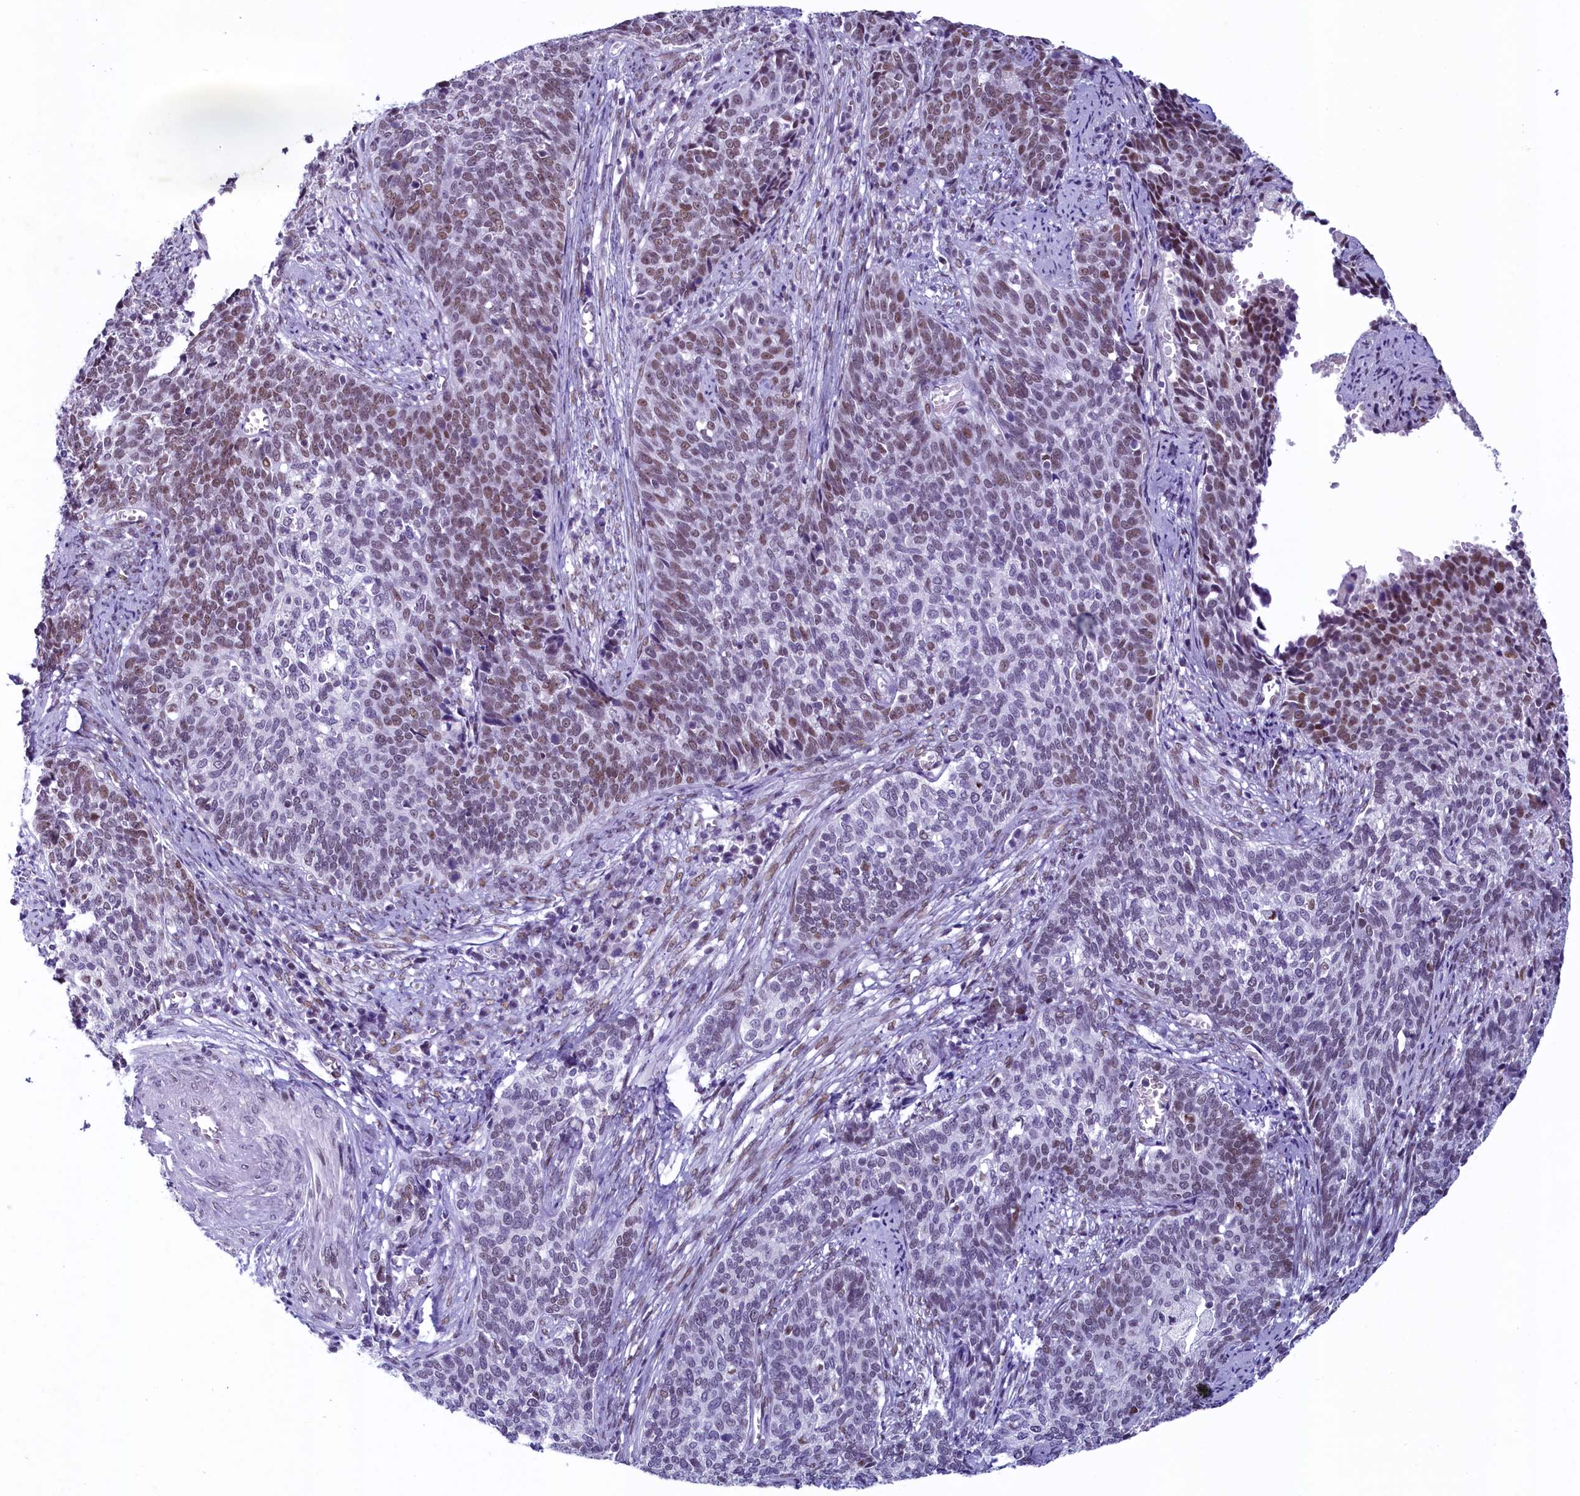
{"staining": {"intensity": "moderate", "quantity": "25%-75%", "location": "nuclear"}, "tissue": "cervical cancer", "cell_type": "Tumor cells", "image_type": "cancer", "snomed": [{"axis": "morphology", "description": "Squamous cell carcinoma, NOS"}, {"axis": "topography", "description": "Cervix"}], "caption": "Protein analysis of cervical squamous cell carcinoma tissue displays moderate nuclear staining in approximately 25%-75% of tumor cells.", "gene": "SUGP2", "patient": {"sex": "female", "age": 39}}